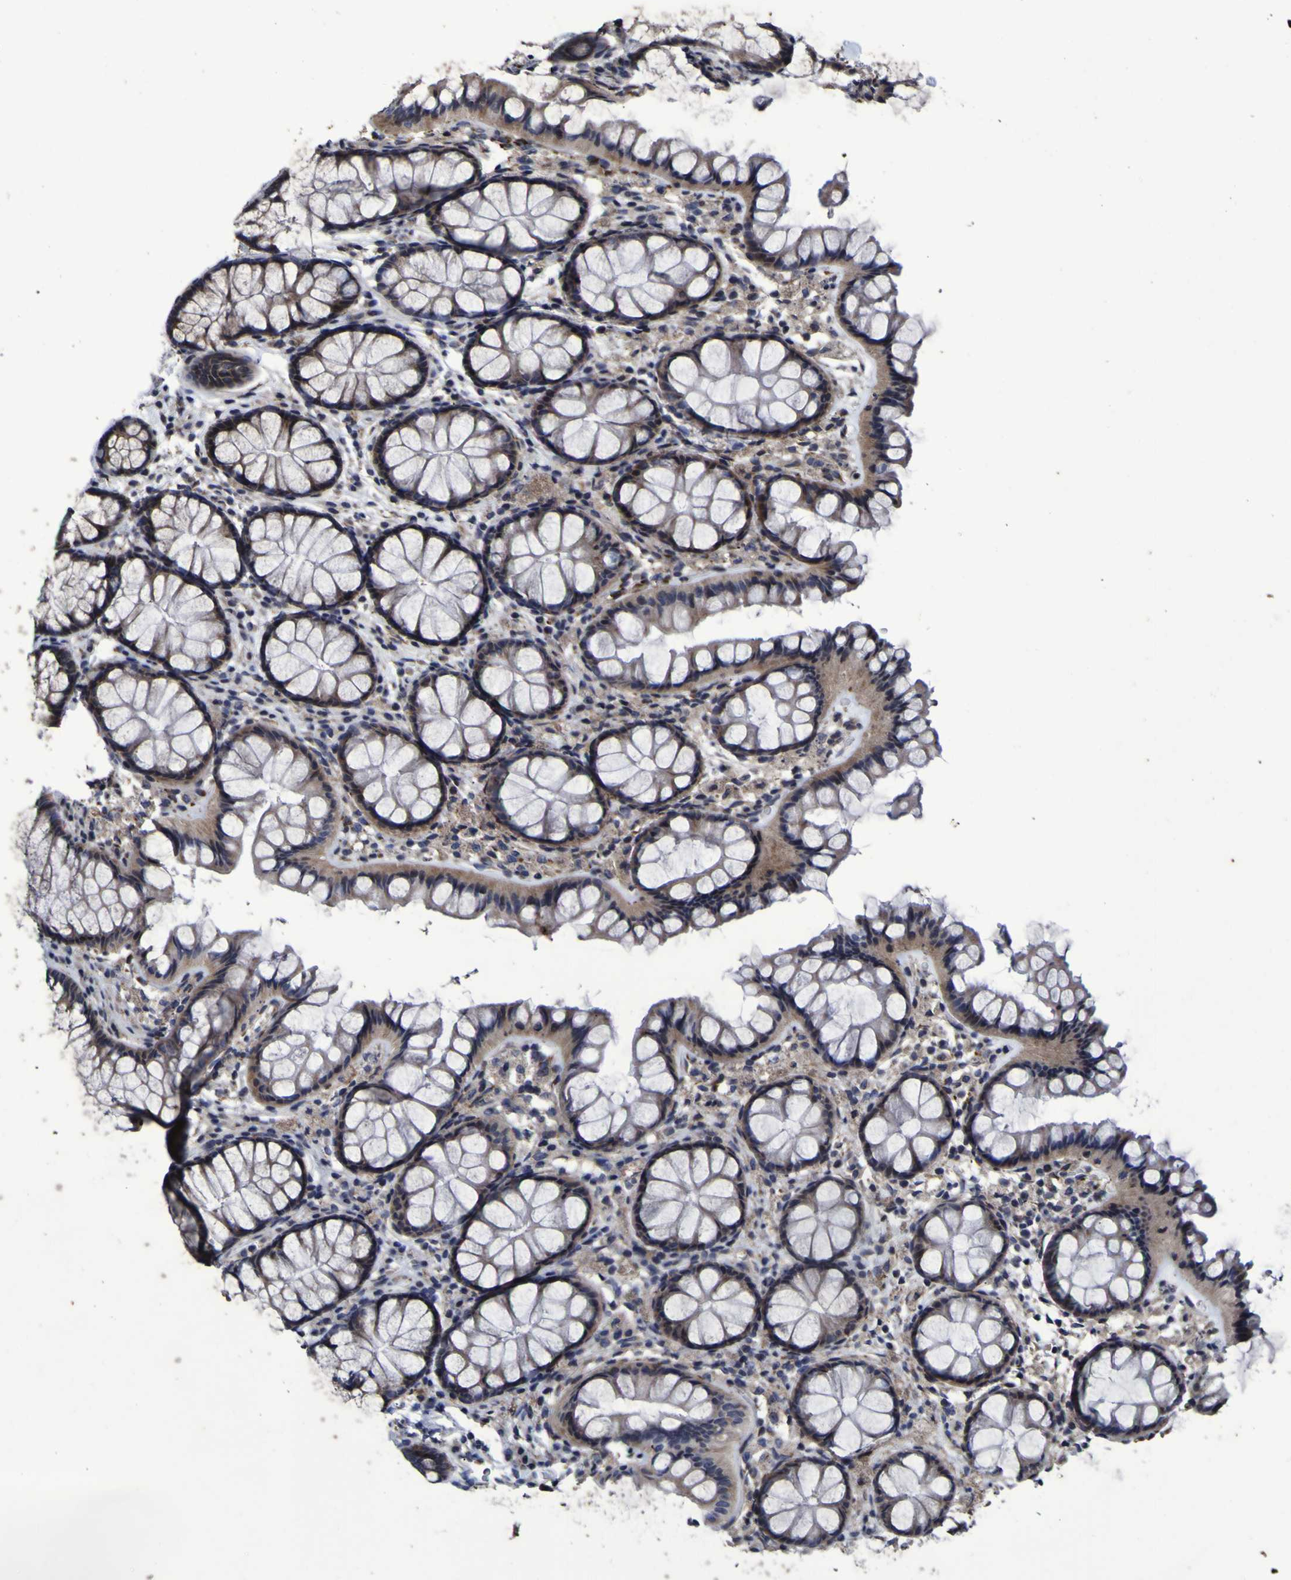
{"staining": {"intensity": "moderate", "quantity": ">75%", "location": "cytoplasmic/membranous"}, "tissue": "colon", "cell_type": "Endothelial cells", "image_type": "normal", "snomed": [{"axis": "morphology", "description": "Normal tissue, NOS"}, {"axis": "topography", "description": "Colon"}], "caption": "IHC micrograph of benign colon stained for a protein (brown), which displays medium levels of moderate cytoplasmic/membranous positivity in about >75% of endothelial cells.", "gene": "P3H1", "patient": {"sex": "female", "age": 55}}